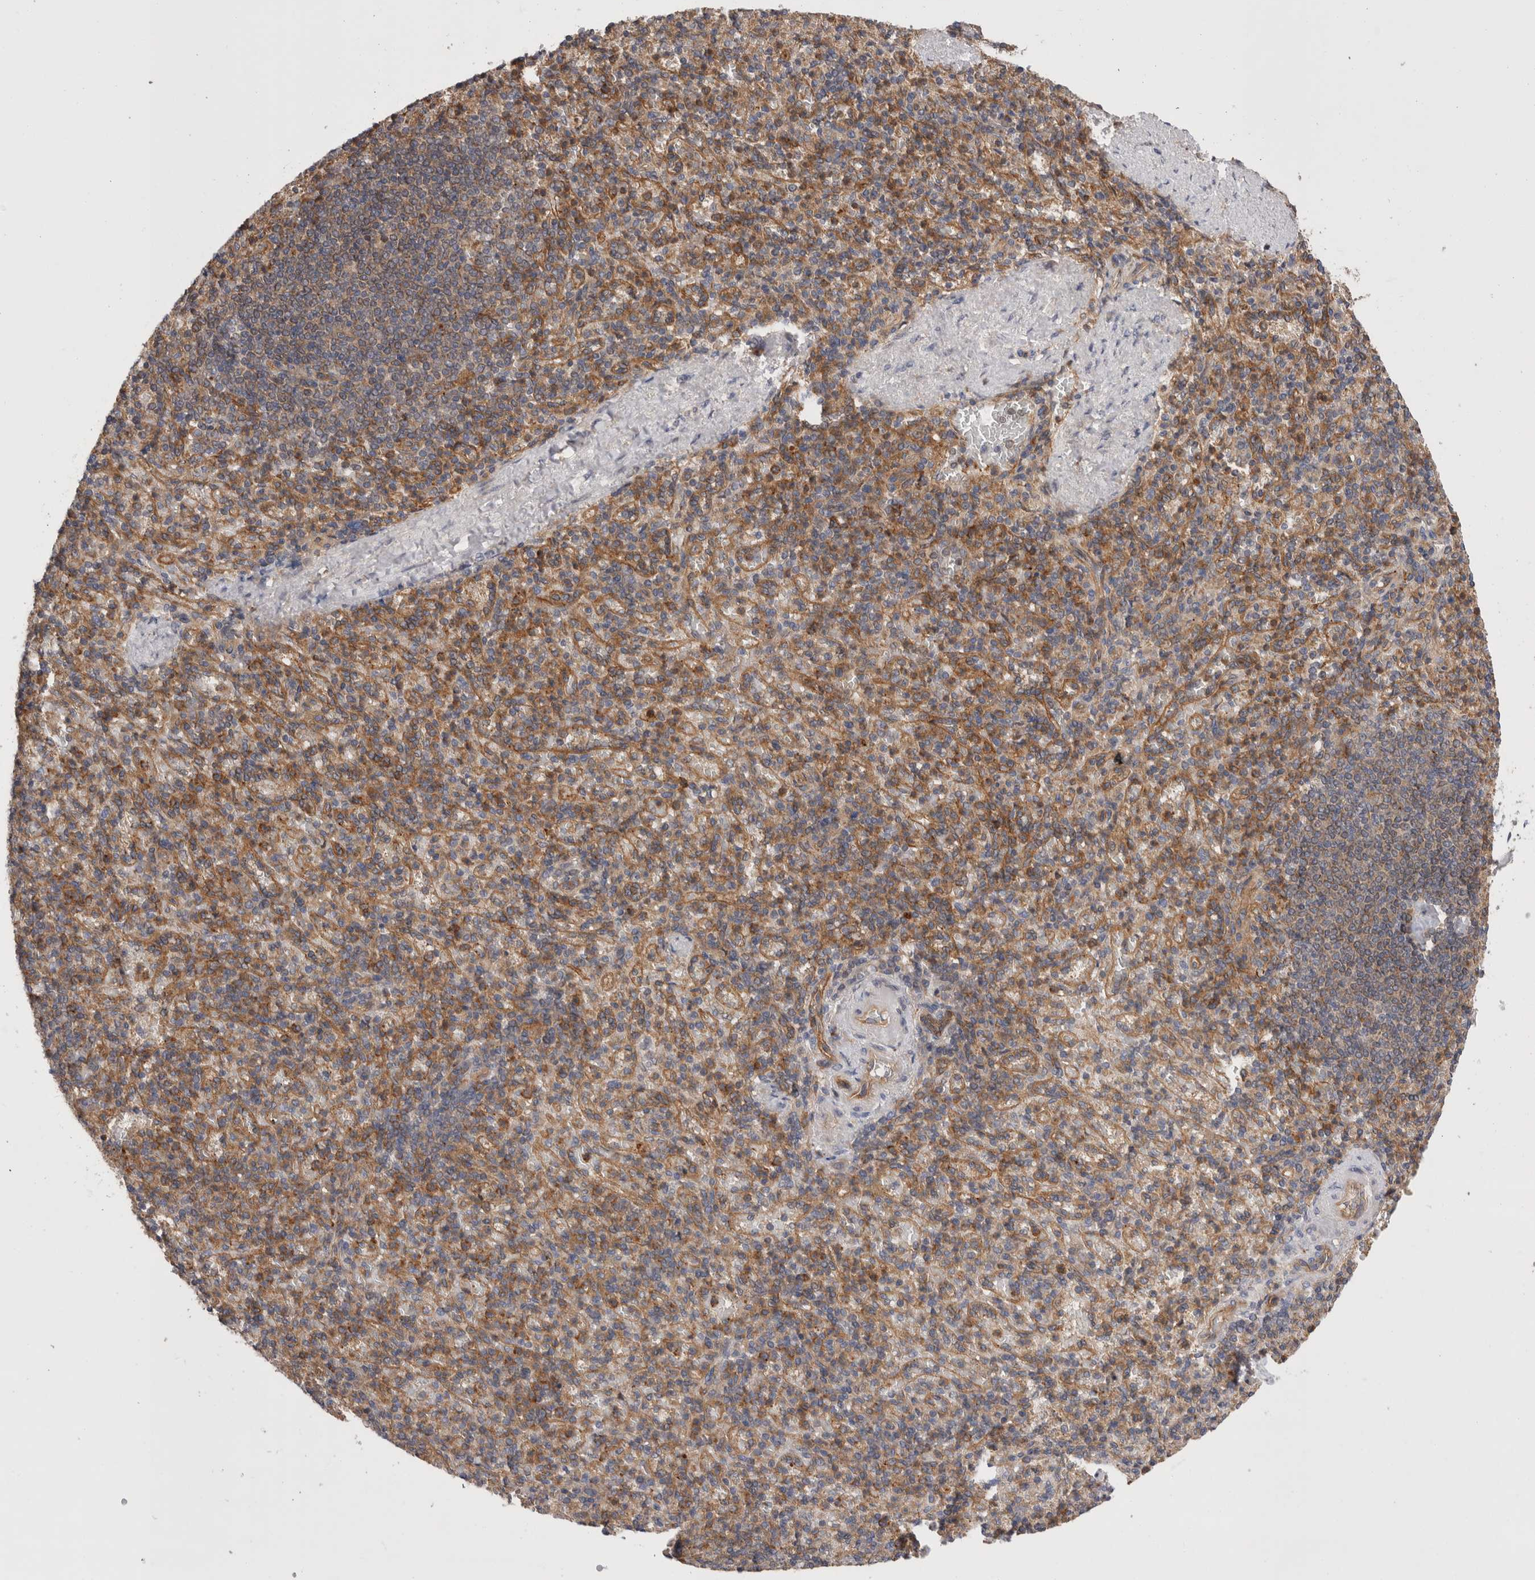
{"staining": {"intensity": "moderate", "quantity": ">75%", "location": "cytoplasmic/membranous"}, "tissue": "spleen", "cell_type": "Cells in red pulp", "image_type": "normal", "snomed": [{"axis": "morphology", "description": "Normal tissue, NOS"}, {"axis": "topography", "description": "Spleen"}], "caption": "This micrograph reveals IHC staining of benign spleen, with medium moderate cytoplasmic/membranous staining in approximately >75% of cells in red pulp.", "gene": "BNIP2", "patient": {"sex": "female", "age": 74}}